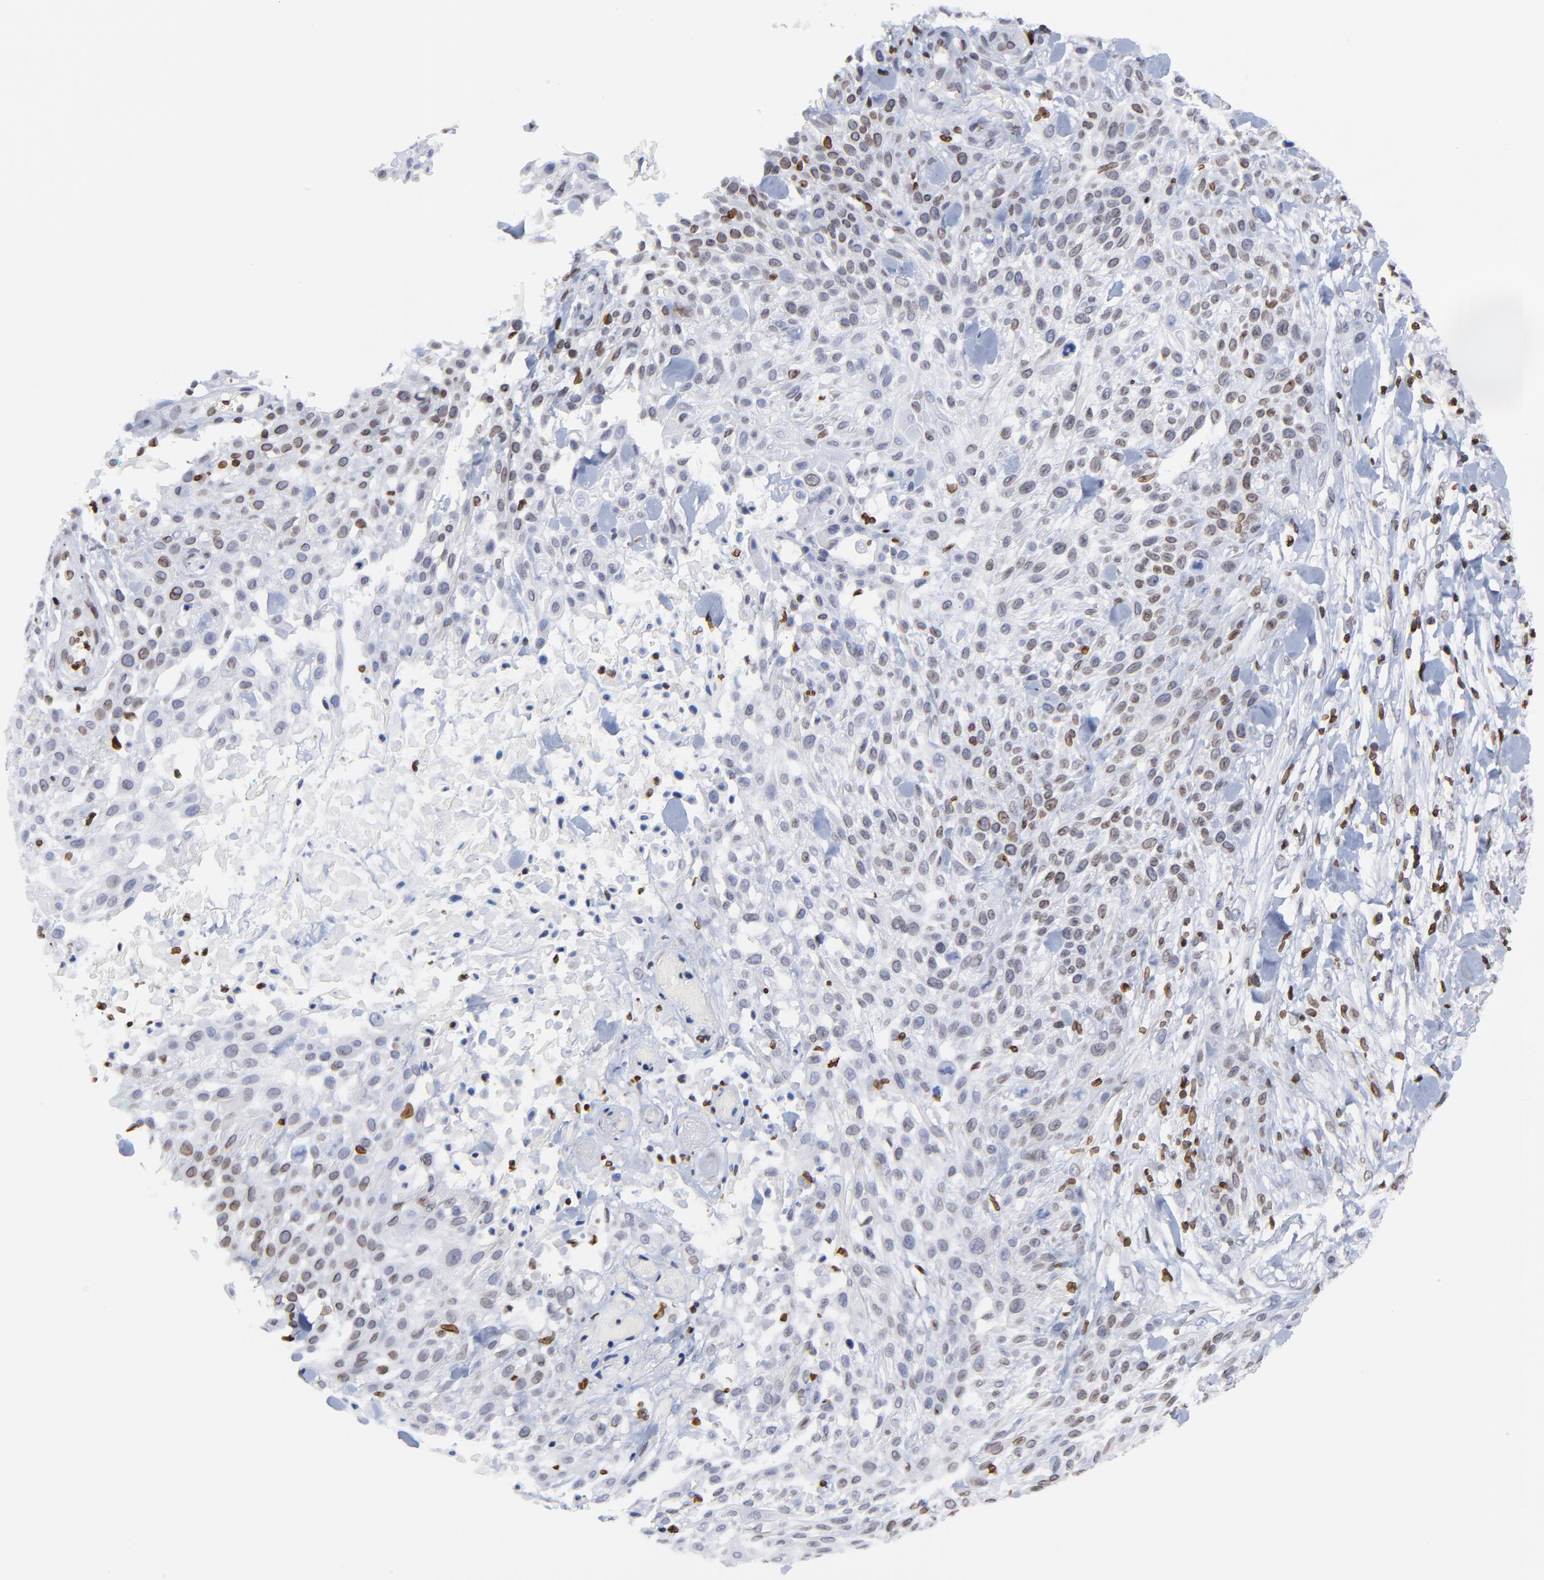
{"staining": {"intensity": "weak", "quantity": "<25%", "location": "cytoplasmic/membranous,nuclear"}, "tissue": "skin cancer", "cell_type": "Tumor cells", "image_type": "cancer", "snomed": [{"axis": "morphology", "description": "Squamous cell carcinoma, NOS"}, {"axis": "topography", "description": "Skin"}], "caption": "Protein analysis of squamous cell carcinoma (skin) shows no significant expression in tumor cells.", "gene": "THAP7", "patient": {"sex": "female", "age": 42}}